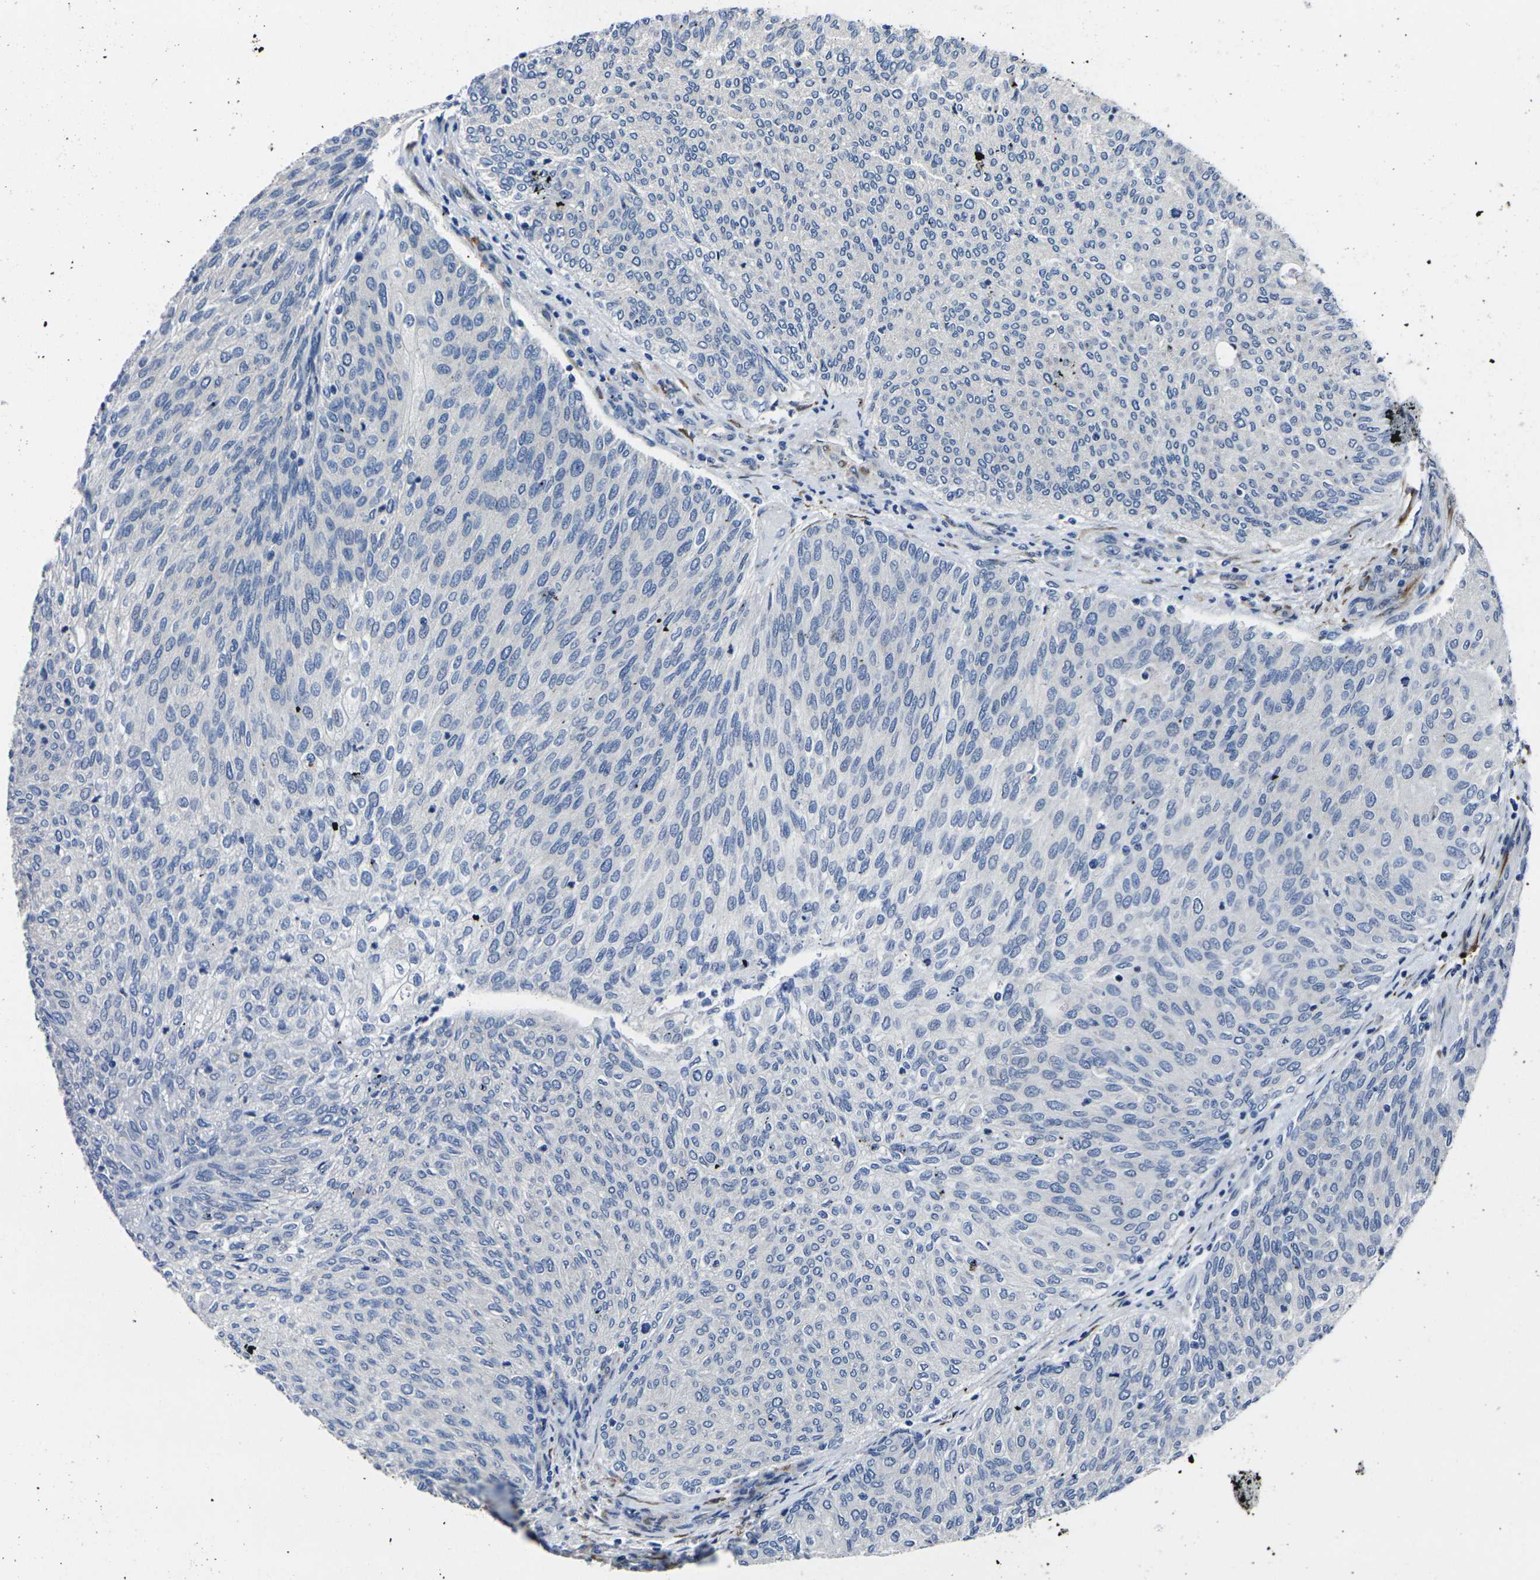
{"staining": {"intensity": "negative", "quantity": "none", "location": "none"}, "tissue": "urothelial cancer", "cell_type": "Tumor cells", "image_type": "cancer", "snomed": [{"axis": "morphology", "description": "Urothelial carcinoma, Low grade"}, {"axis": "topography", "description": "Urinary bladder"}], "caption": "This is an immunohistochemistry (IHC) image of human urothelial cancer. There is no positivity in tumor cells.", "gene": "CYP2C8", "patient": {"sex": "female", "age": 79}}